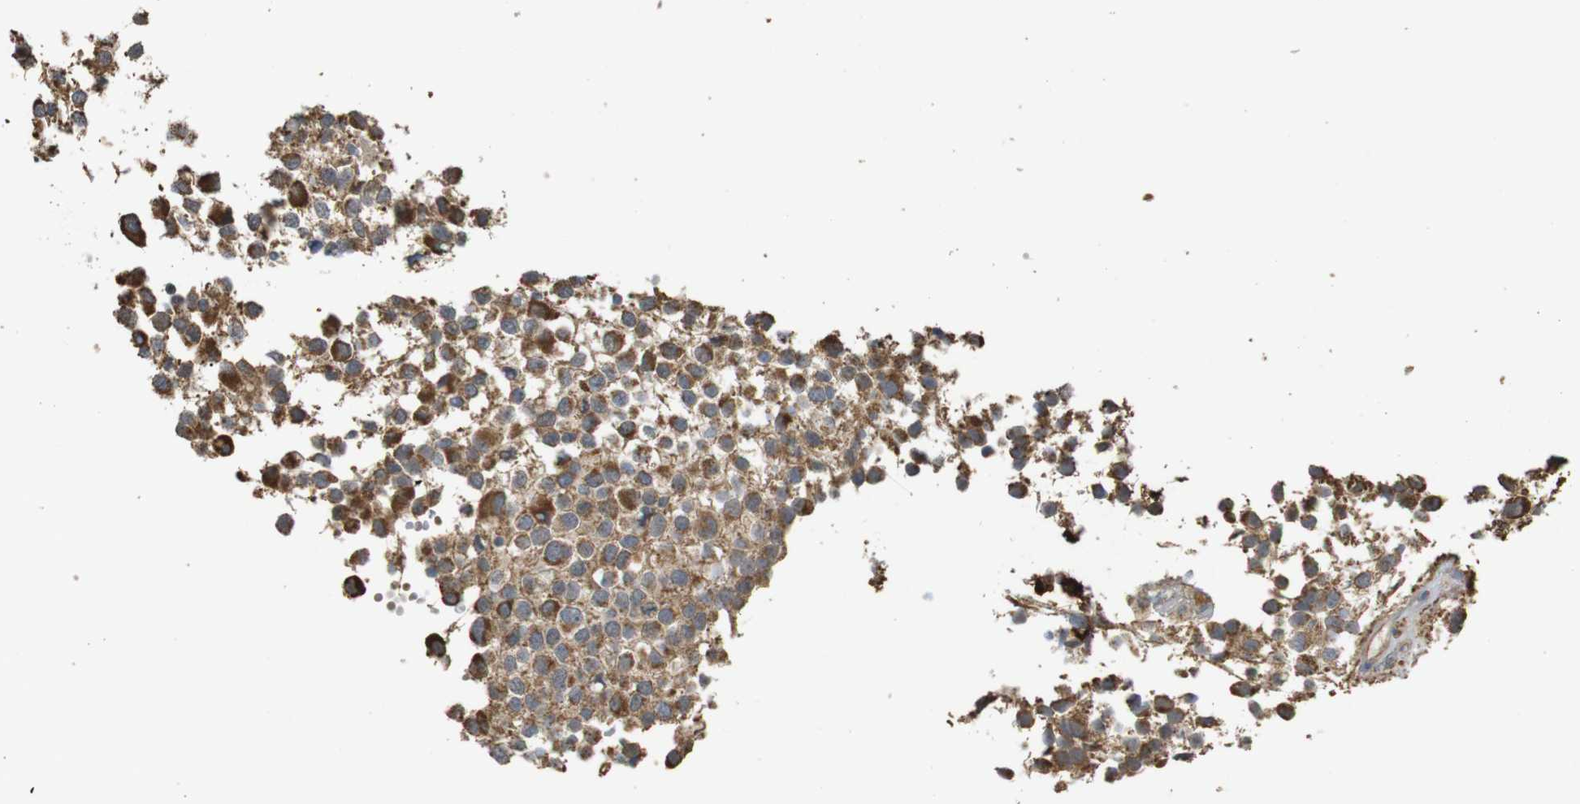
{"staining": {"intensity": "moderate", "quantity": ">75%", "location": "cytoplasmic/membranous"}, "tissue": "glioma", "cell_type": "Tumor cells", "image_type": "cancer", "snomed": [{"axis": "morphology", "description": "Glioma, malignant, High grade"}, {"axis": "topography", "description": "Brain"}], "caption": "This image reveals IHC staining of human glioma, with medium moderate cytoplasmic/membranous positivity in about >75% of tumor cells.", "gene": "KSR1", "patient": {"sex": "male", "age": 32}}